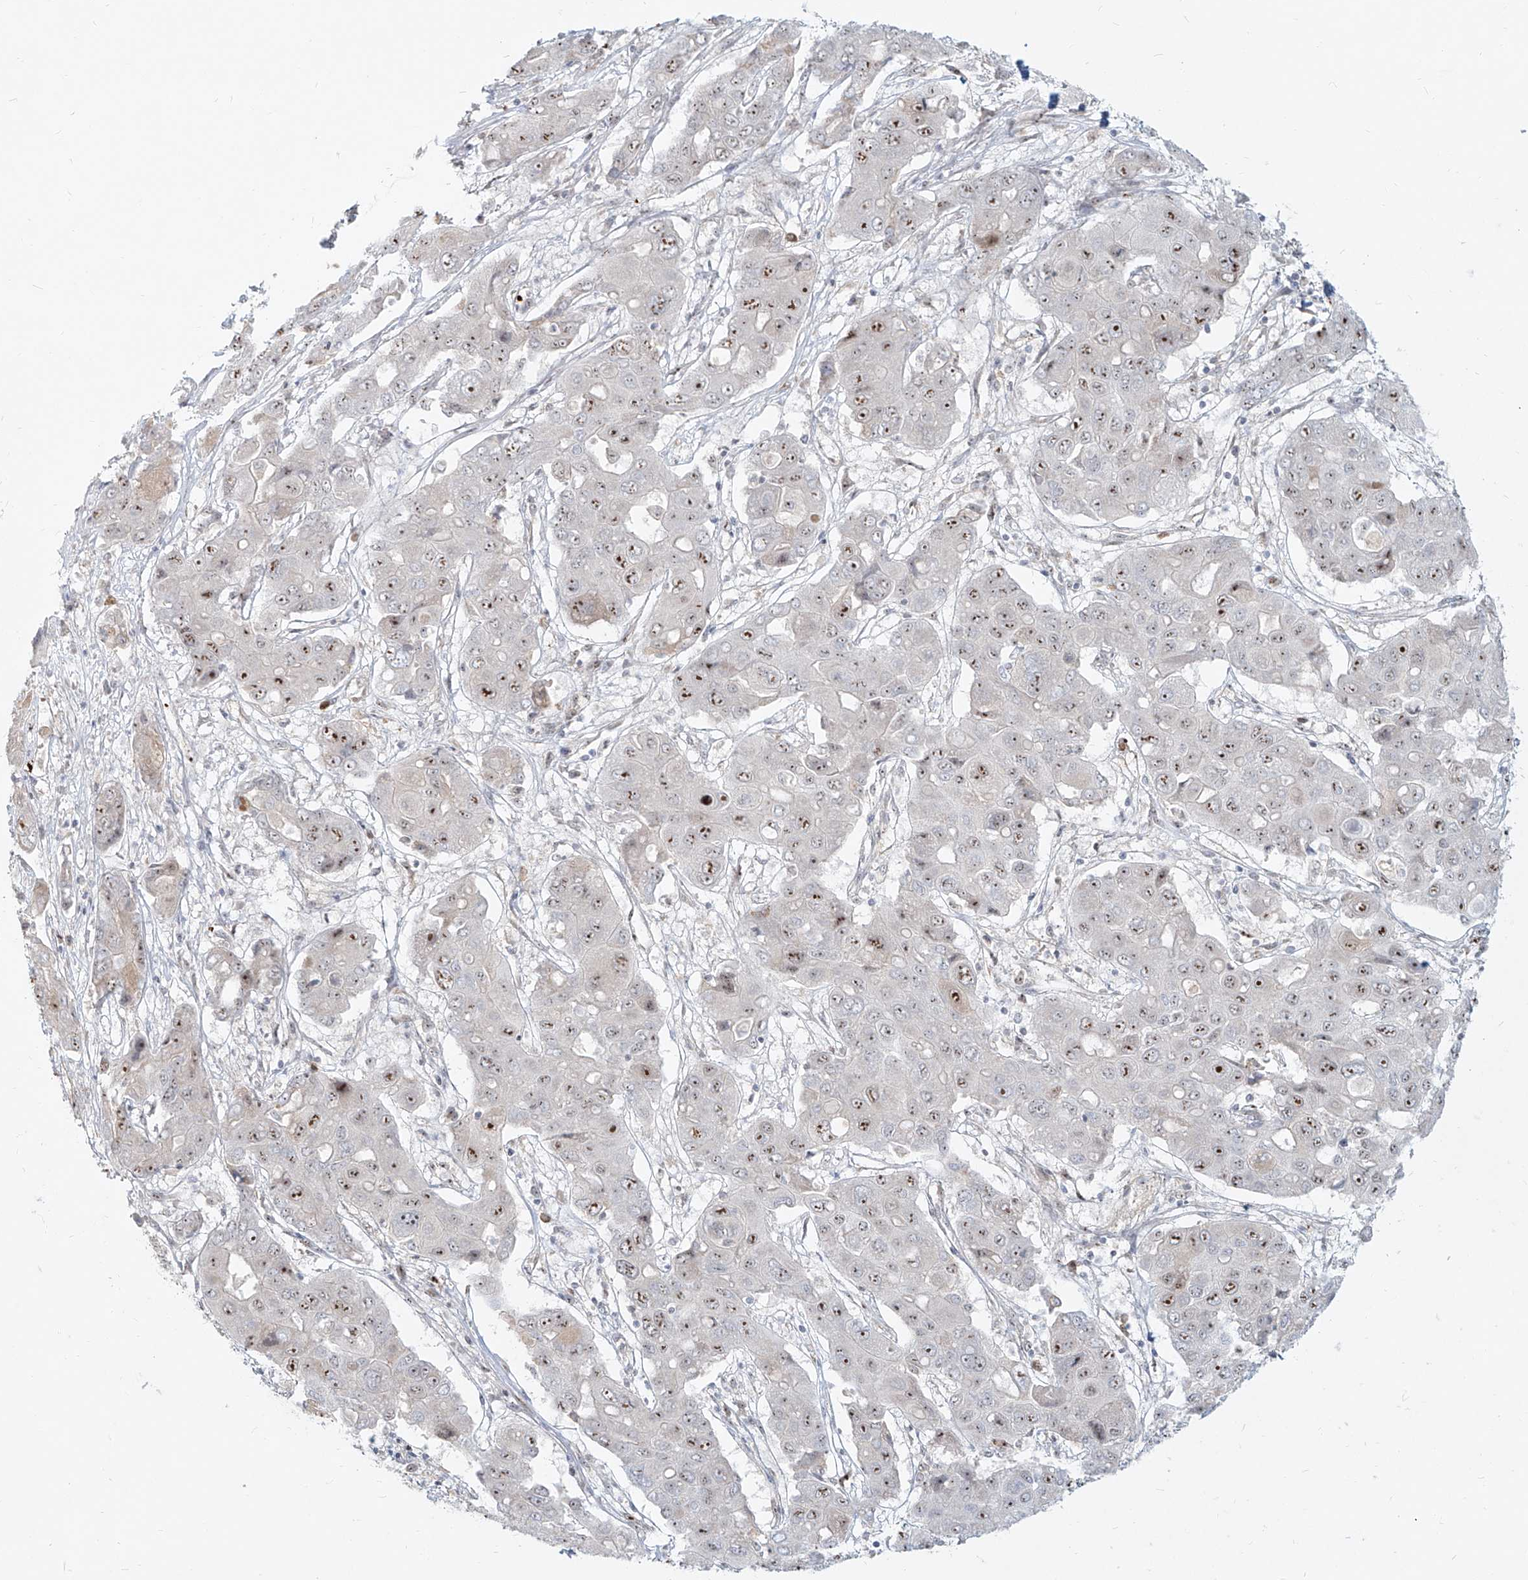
{"staining": {"intensity": "moderate", "quantity": ">75%", "location": "nuclear"}, "tissue": "liver cancer", "cell_type": "Tumor cells", "image_type": "cancer", "snomed": [{"axis": "morphology", "description": "Cholangiocarcinoma"}, {"axis": "topography", "description": "Liver"}], "caption": "Liver cancer stained for a protein exhibits moderate nuclear positivity in tumor cells.", "gene": "BYSL", "patient": {"sex": "male", "age": 67}}